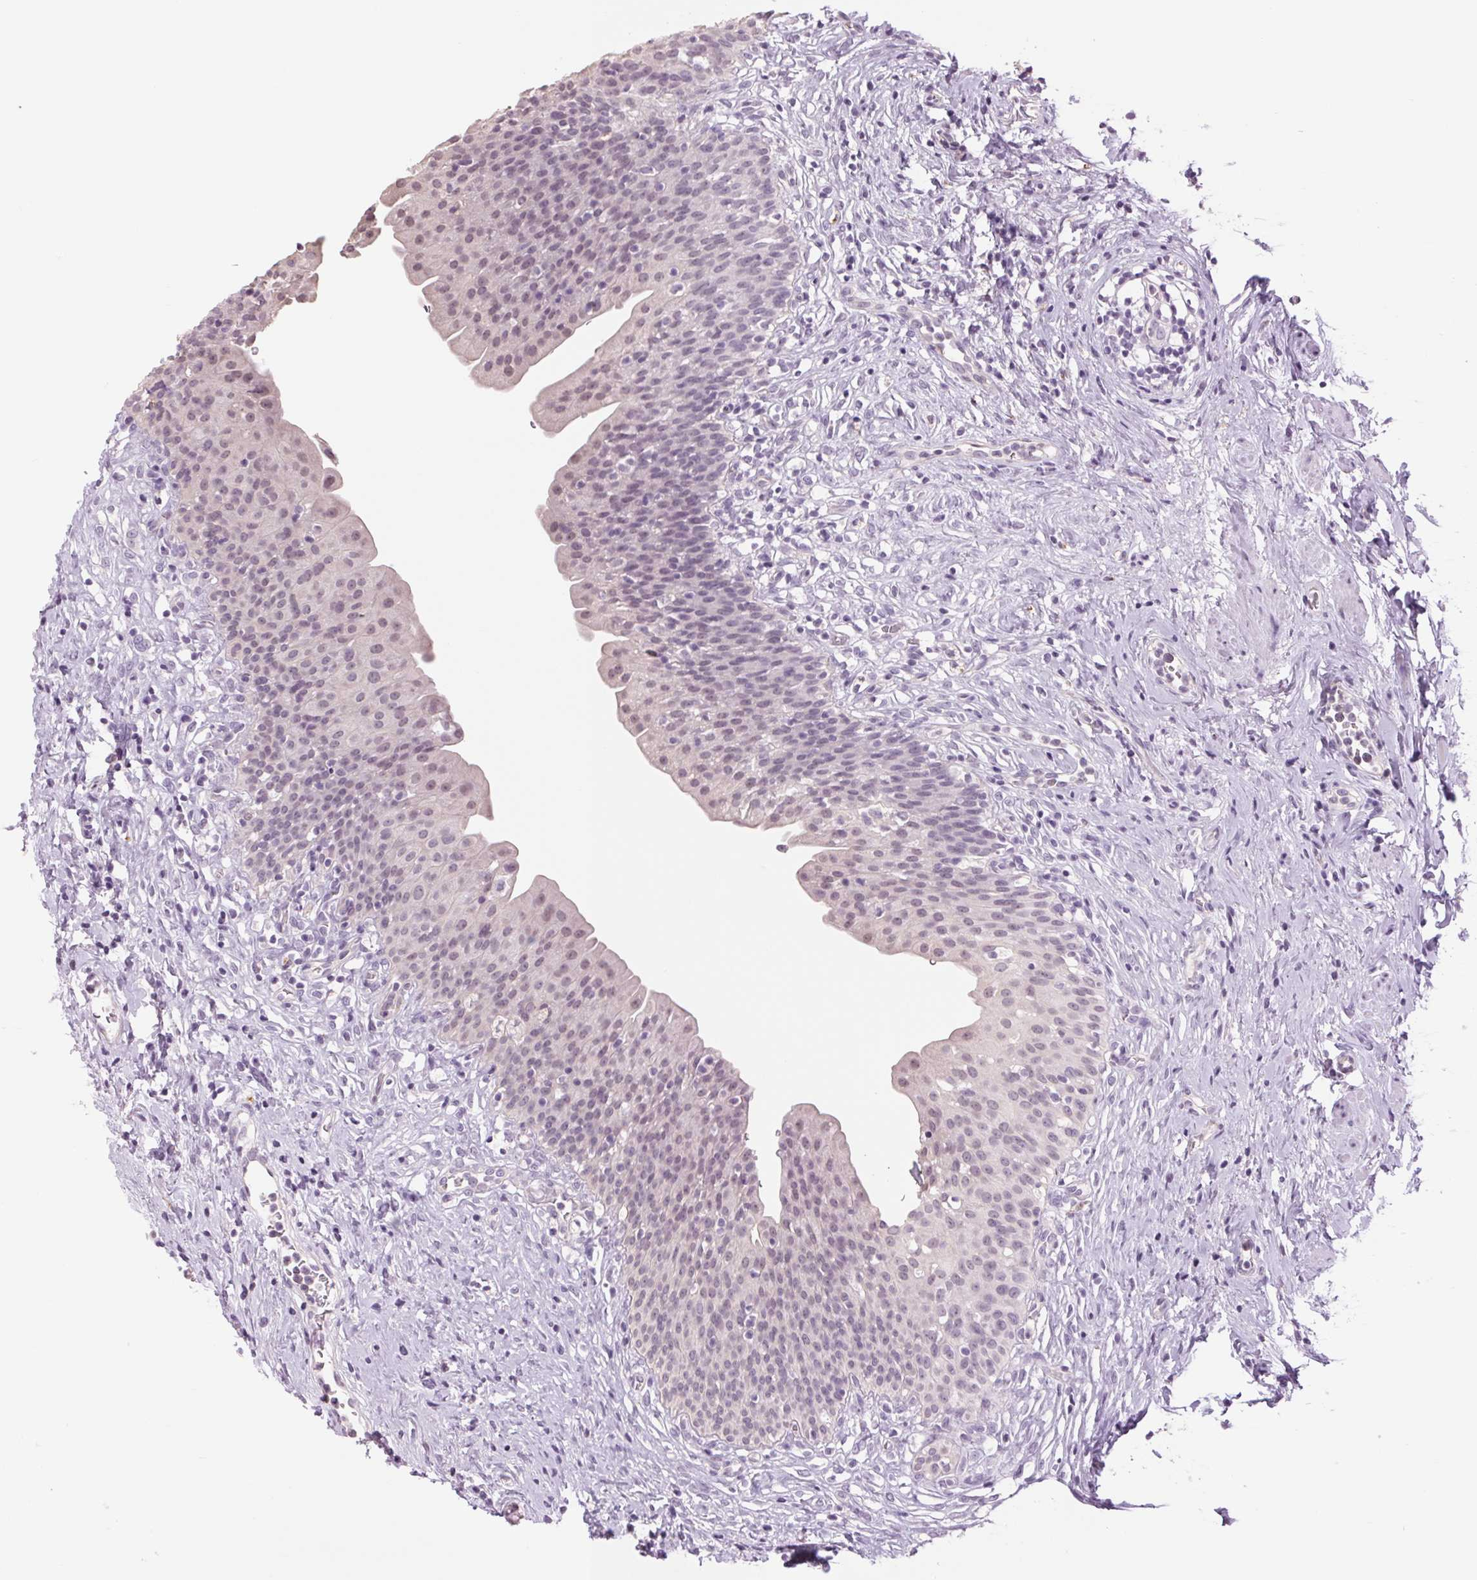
{"staining": {"intensity": "weak", "quantity": "25%-75%", "location": "nuclear"}, "tissue": "urinary bladder", "cell_type": "Urothelial cells", "image_type": "normal", "snomed": [{"axis": "morphology", "description": "Normal tissue, NOS"}, {"axis": "topography", "description": "Urinary bladder"}], "caption": "A brown stain shows weak nuclear positivity of a protein in urothelial cells of unremarkable urinary bladder.", "gene": "MPO", "patient": {"sex": "male", "age": 76}}